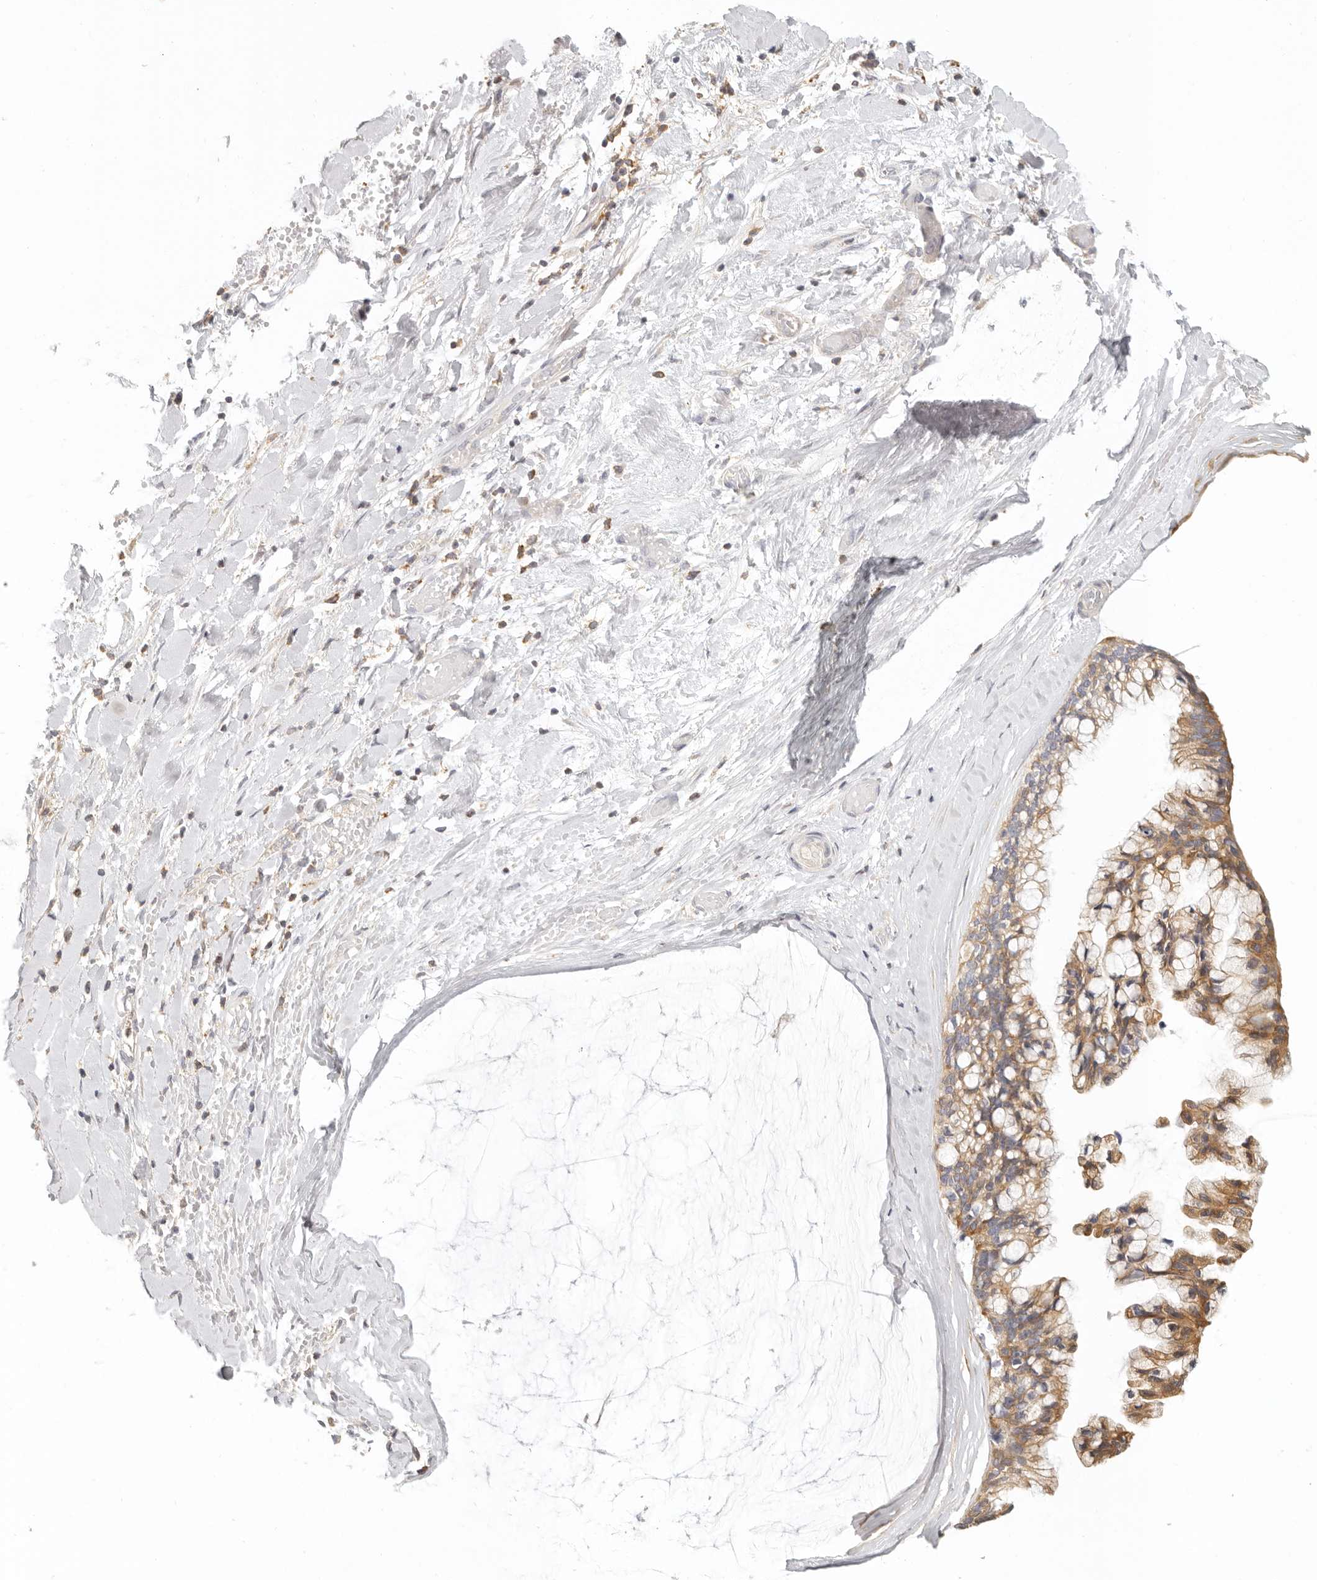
{"staining": {"intensity": "moderate", "quantity": ">75%", "location": "cytoplasmic/membranous"}, "tissue": "ovarian cancer", "cell_type": "Tumor cells", "image_type": "cancer", "snomed": [{"axis": "morphology", "description": "Cystadenocarcinoma, mucinous, NOS"}, {"axis": "topography", "description": "Ovary"}], "caption": "The histopathology image displays immunohistochemical staining of ovarian cancer (mucinous cystadenocarcinoma). There is moderate cytoplasmic/membranous expression is identified in about >75% of tumor cells.", "gene": "ANXA9", "patient": {"sex": "female", "age": 39}}